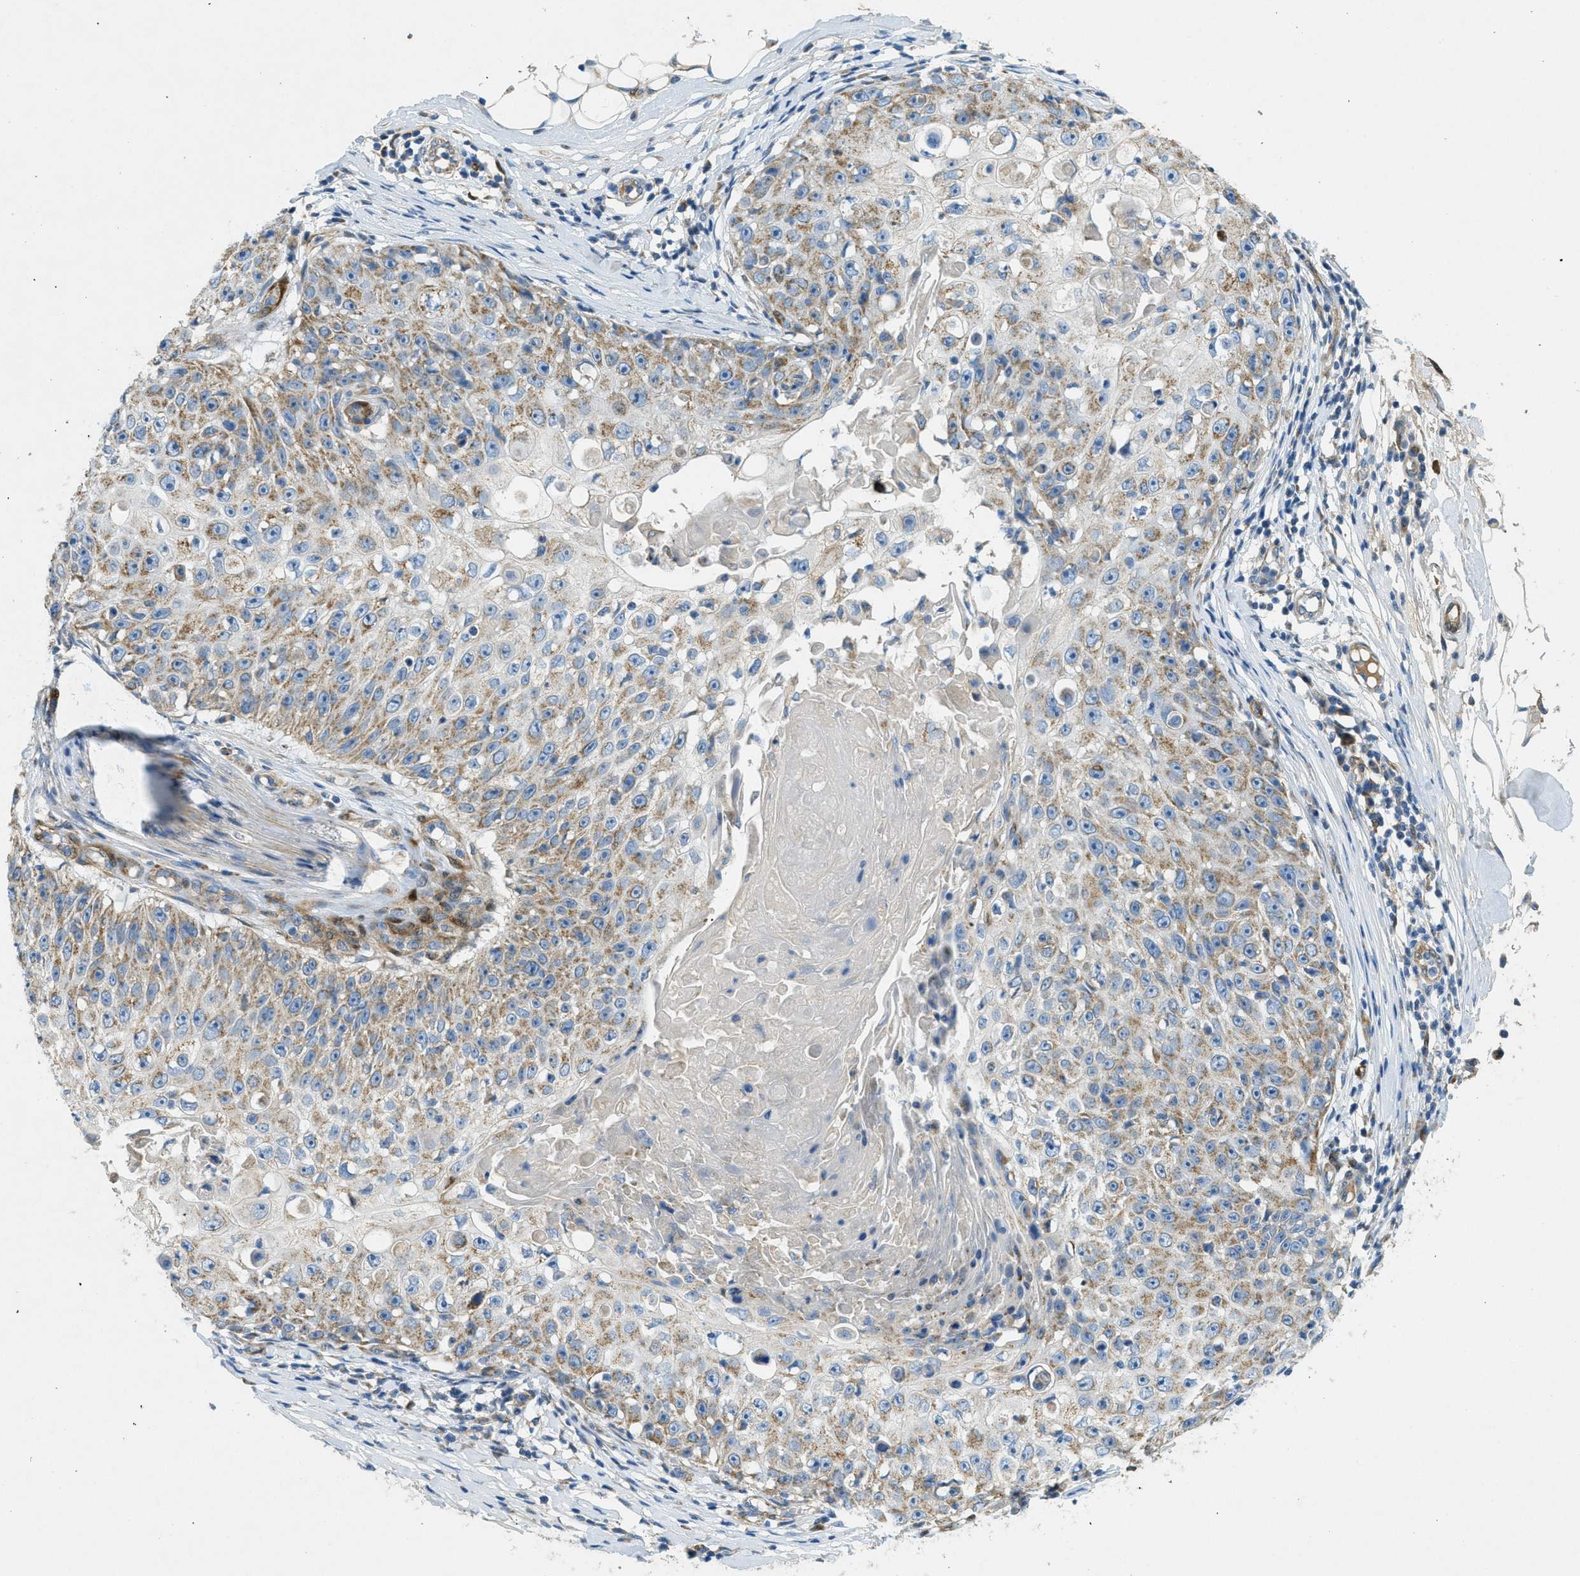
{"staining": {"intensity": "weak", "quantity": ">75%", "location": "cytoplasmic/membranous"}, "tissue": "skin cancer", "cell_type": "Tumor cells", "image_type": "cancer", "snomed": [{"axis": "morphology", "description": "Squamous cell carcinoma, NOS"}, {"axis": "topography", "description": "Skin"}], "caption": "This photomicrograph demonstrates IHC staining of human skin cancer, with low weak cytoplasmic/membranous expression in about >75% of tumor cells.", "gene": "CYGB", "patient": {"sex": "male", "age": 86}}